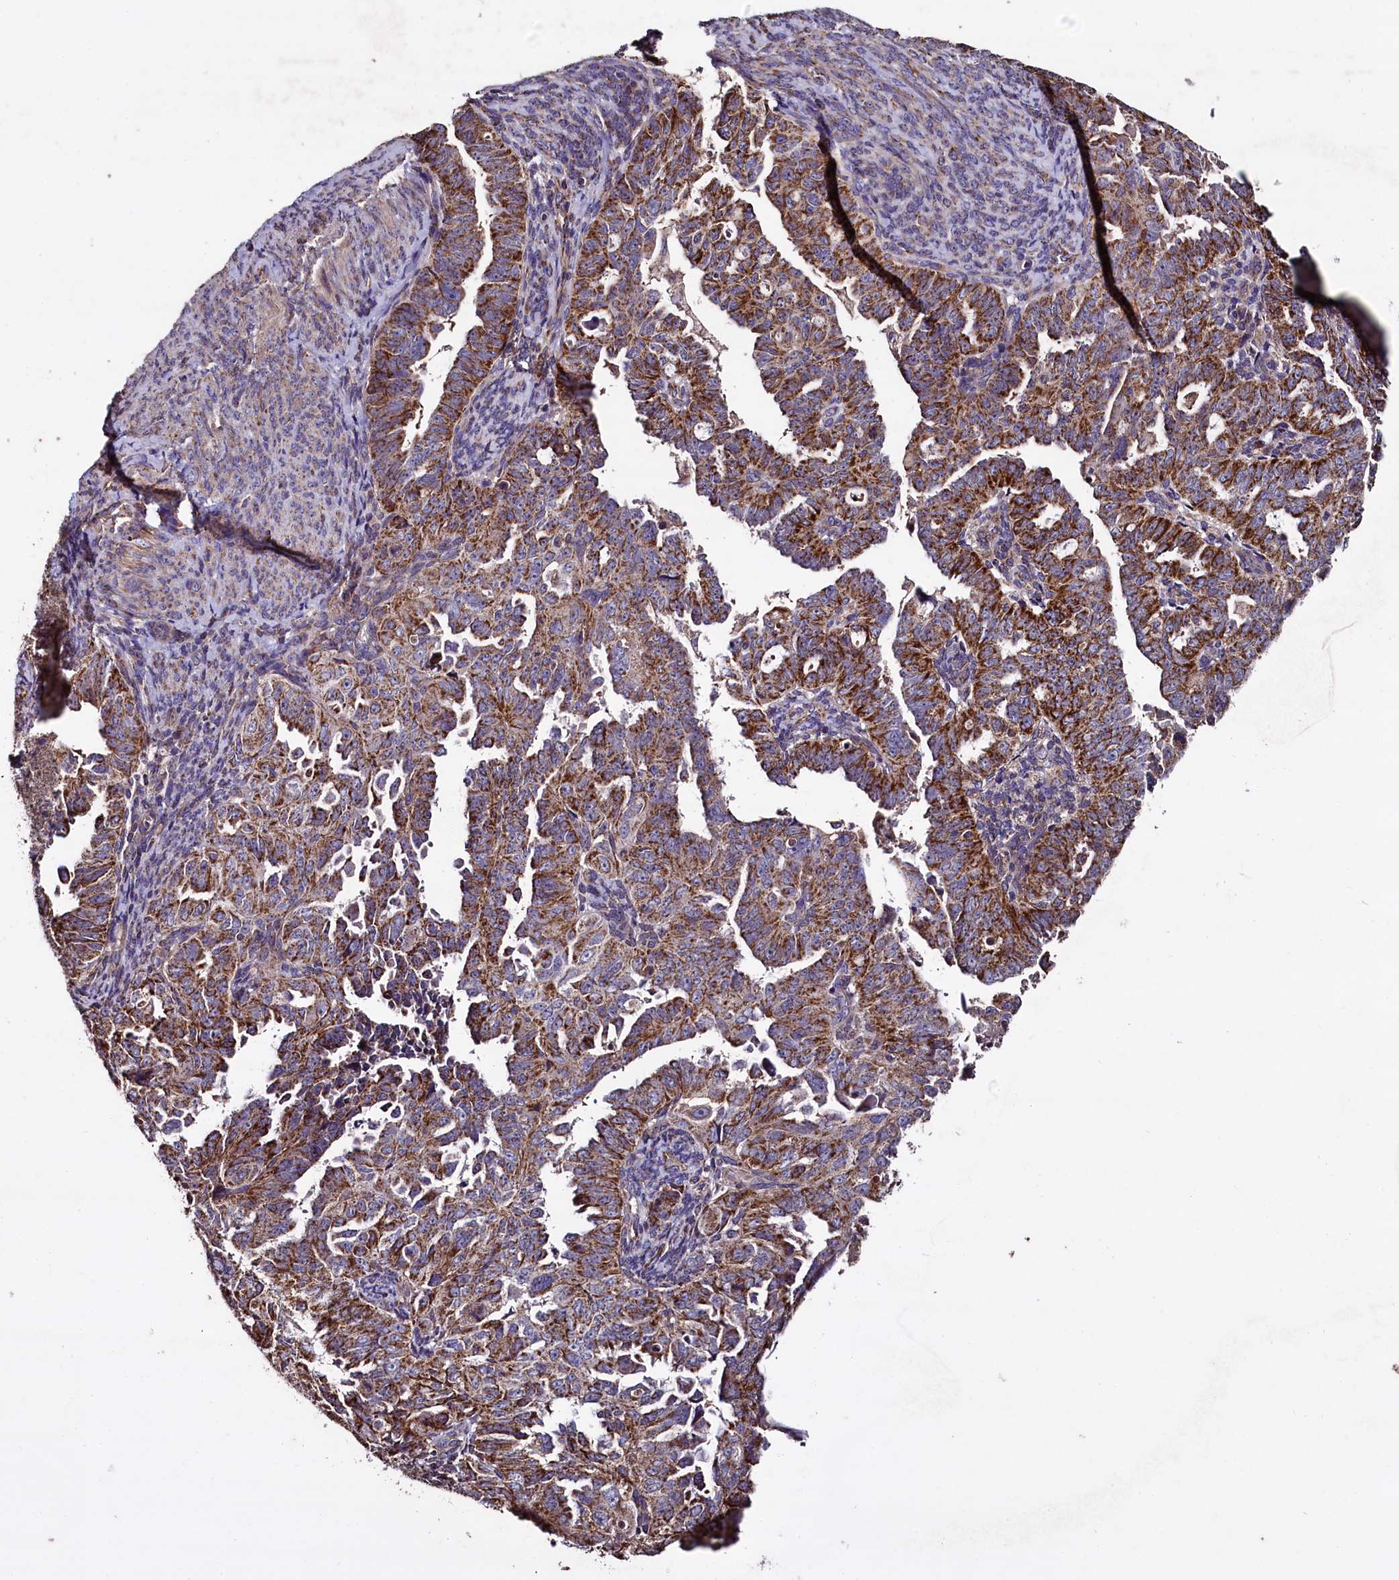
{"staining": {"intensity": "strong", "quantity": ">75%", "location": "cytoplasmic/membranous"}, "tissue": "endometrial cancer", "cell_type": "Tumor cells", "image_type": "cancer", "snomed": [{"axis": "morphology", "description": "Adenocarcinoma, NOS"}, {"axis": "topography", "description": "Endometrium"}], "caption": "A high amount of strong cytoplasmic/membranous positivity is present in approximately >75% of tumor cells in endometrial adenocarcinoma tissue.", "gene": "COQ9", "patient": {"sex": "female", "age": 65}}